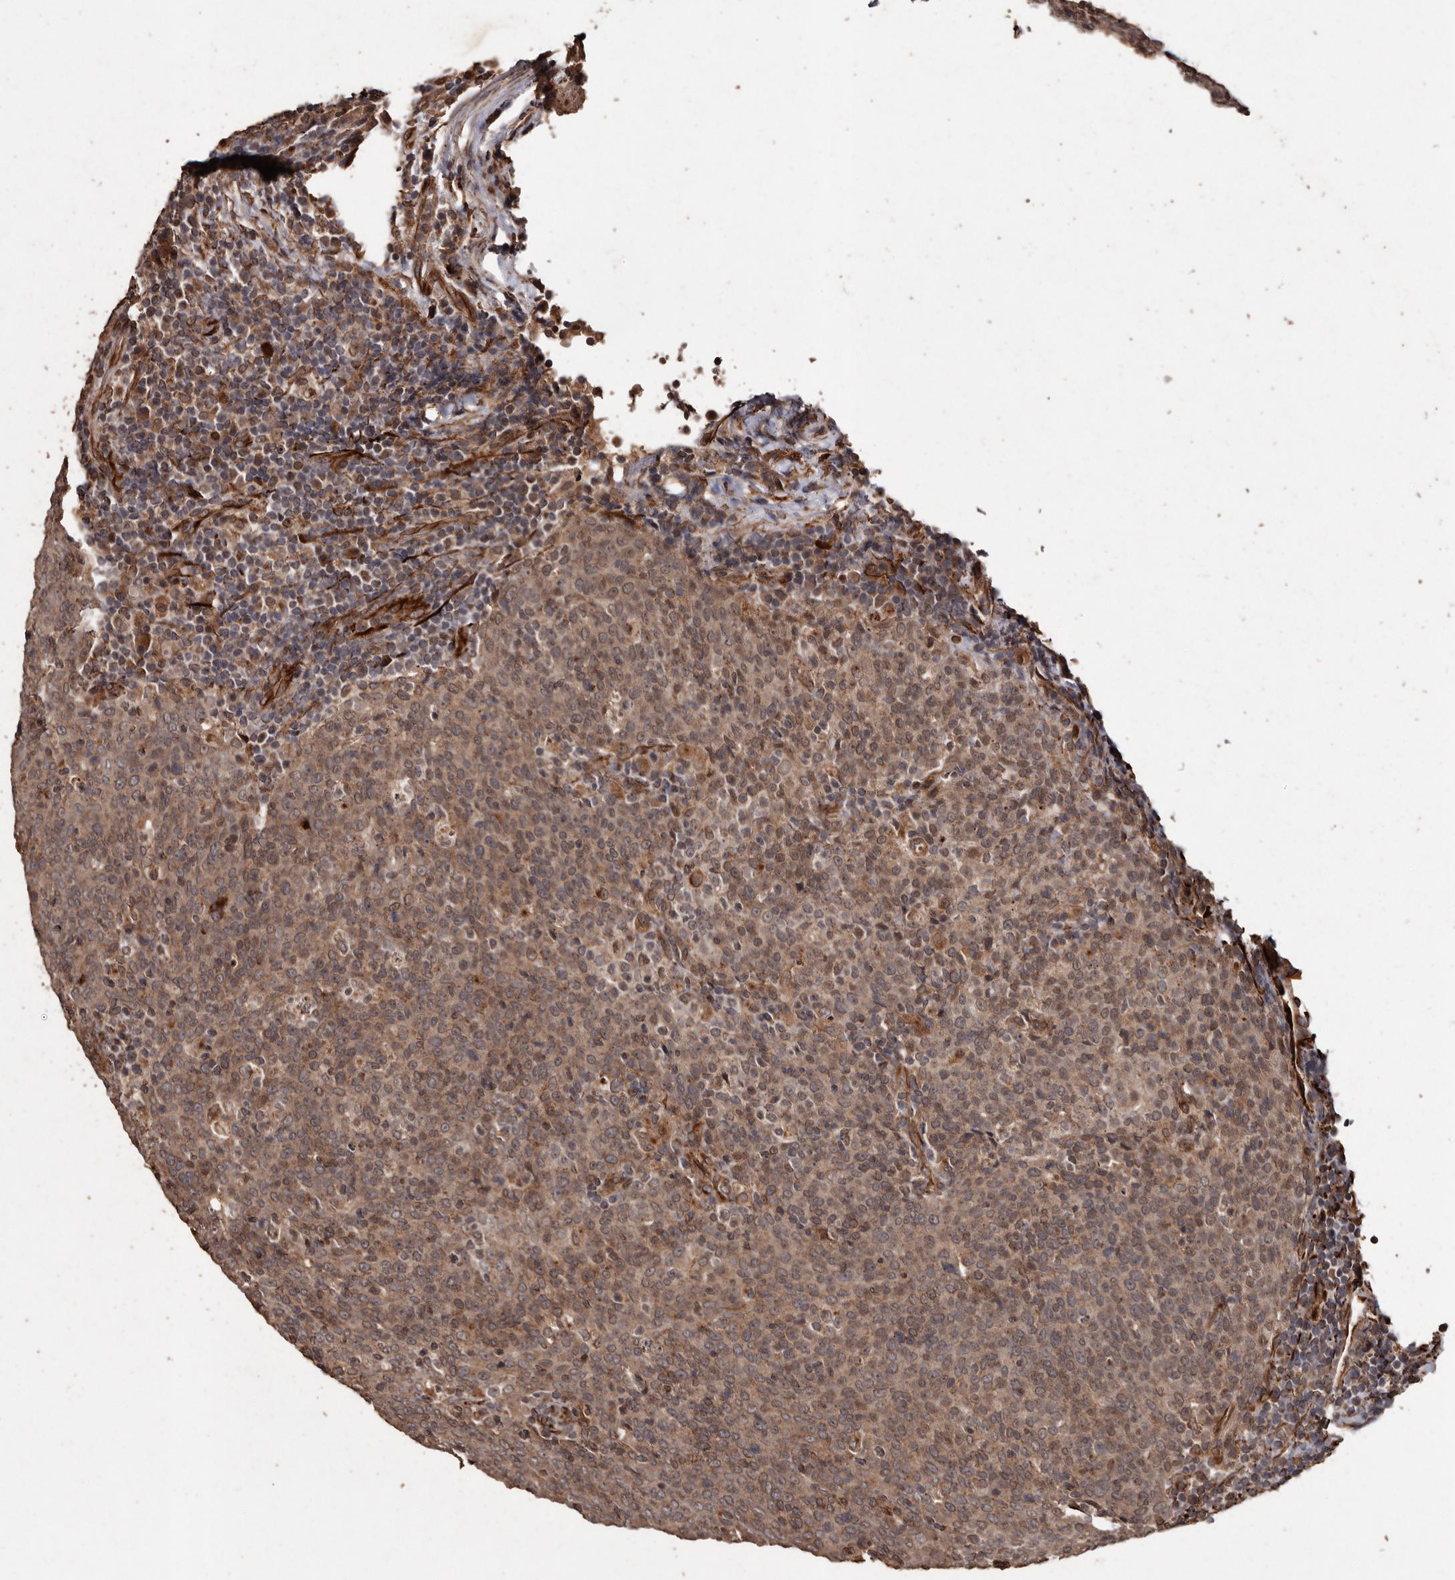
{"staining": {"intensity": "moderate", "quantity": ">75%", "location": "cytoplasmic/membranous,nuclear"}, "tissue": "head and neck cancer", "cell_type": "Tumor cells", "image_type": "cancer", "snomed": [{"axis": "morphology", "description": "Squamous cell carcinoma, NOS"}, {"axis": "morphology", "description": "Squamous cell carcinoma, metastatic, NOS"}, {"axis": "topography", "description": "Lymph node"}, {"axis": "topography", "description": "Head-Neck"}], "caption": "Immunohistochemistry image of head and neck cancer stained for a protein (brown), which displays medium levels of moderate cytoplasmic/membranous and nuclear staining in approximately >75% of tumor cells.", "gene": "BRAT1", "patient": {"sex": "male", "age": 62}}